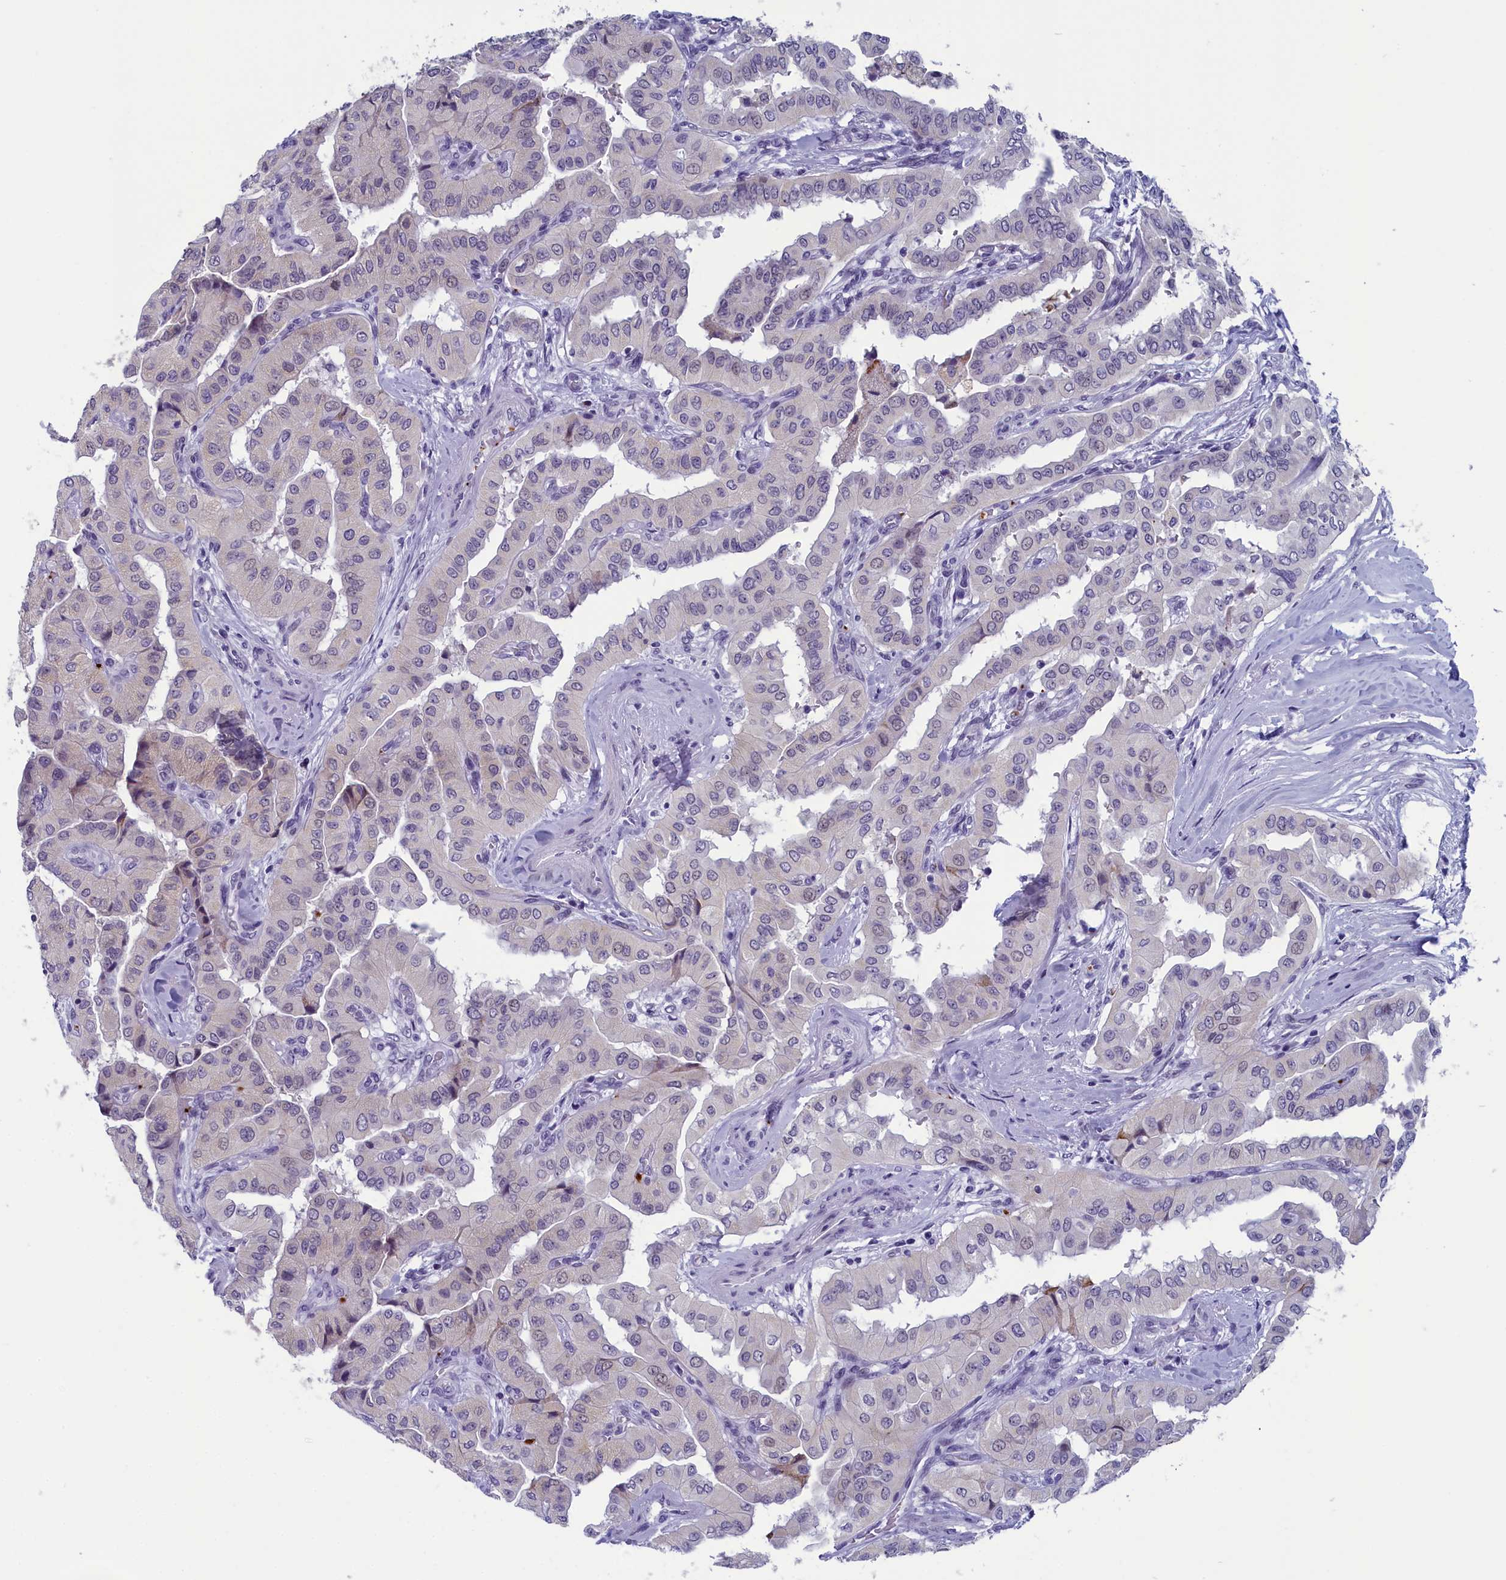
{"staining": {"intensity": "negative", "quantity": "none", "location": "none"}, "tissue": "thyroid cancer", "cell_type": "Tumor cells", "image_type": "cancer", "snomed": [{"axis": "morphology", "description": "Papillary adenocarcinoma, NOS"}, {"axis": "topography", "description": "Thyroid gland"}], "caption": "Human papillary adenocarcinoma (thyroid) stained for a protein using IHC reveals no expression in tumor cells.", "gene": "AIFM2", "patient": {"sex": "female", "age": 59}}